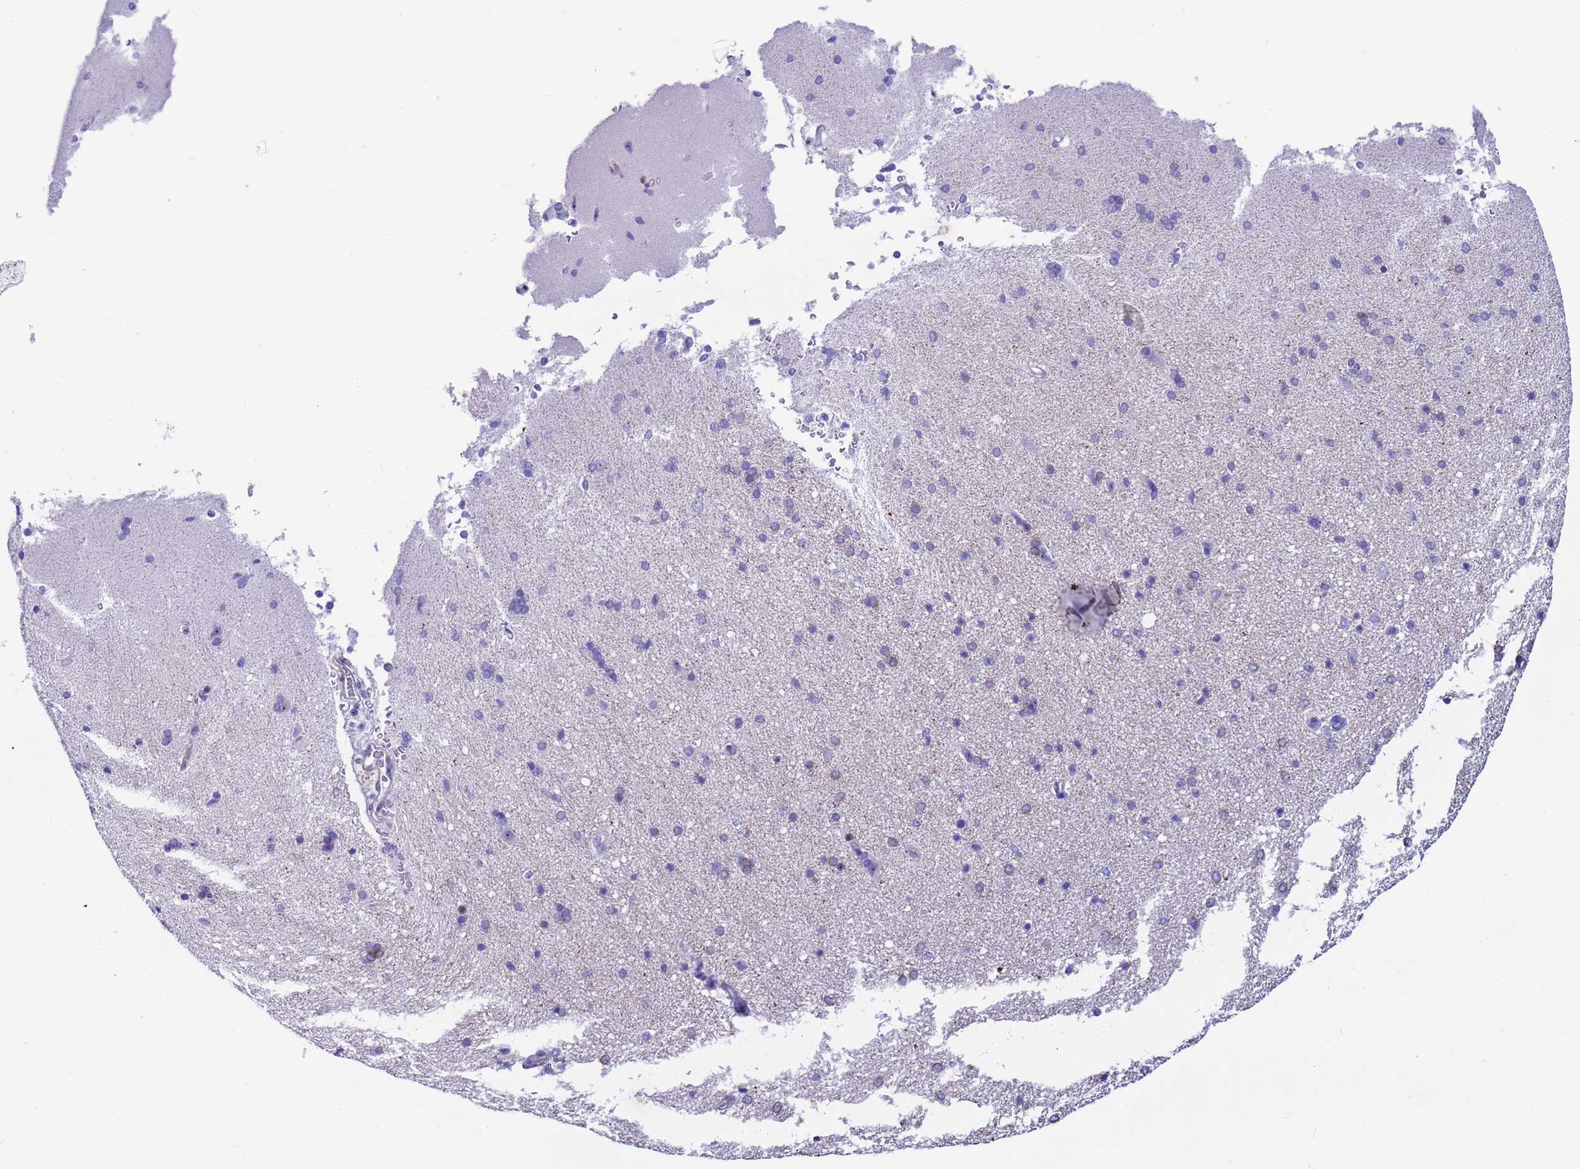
{"staining": {"intensity": "negative", "quantity": "none", "location": "none"}, "tissue": "cerebral cortex", "cell_type": "Endothelial cells", "image_type": "normal", "snomed": [{"axis": "morphology", "description": "Normal tissue, NOS"}, {"axis": "topography", "description": "Cerebral cortex"}], "caption": "High magnification brightfield microscopy of normal cerebral cortex stained with DAB (brown) and counterstained with hematoxylin (blue): endothelial cells show no significant positivity.", "gene": "POP5", "patient": {"sex": "male", "age": 62}}